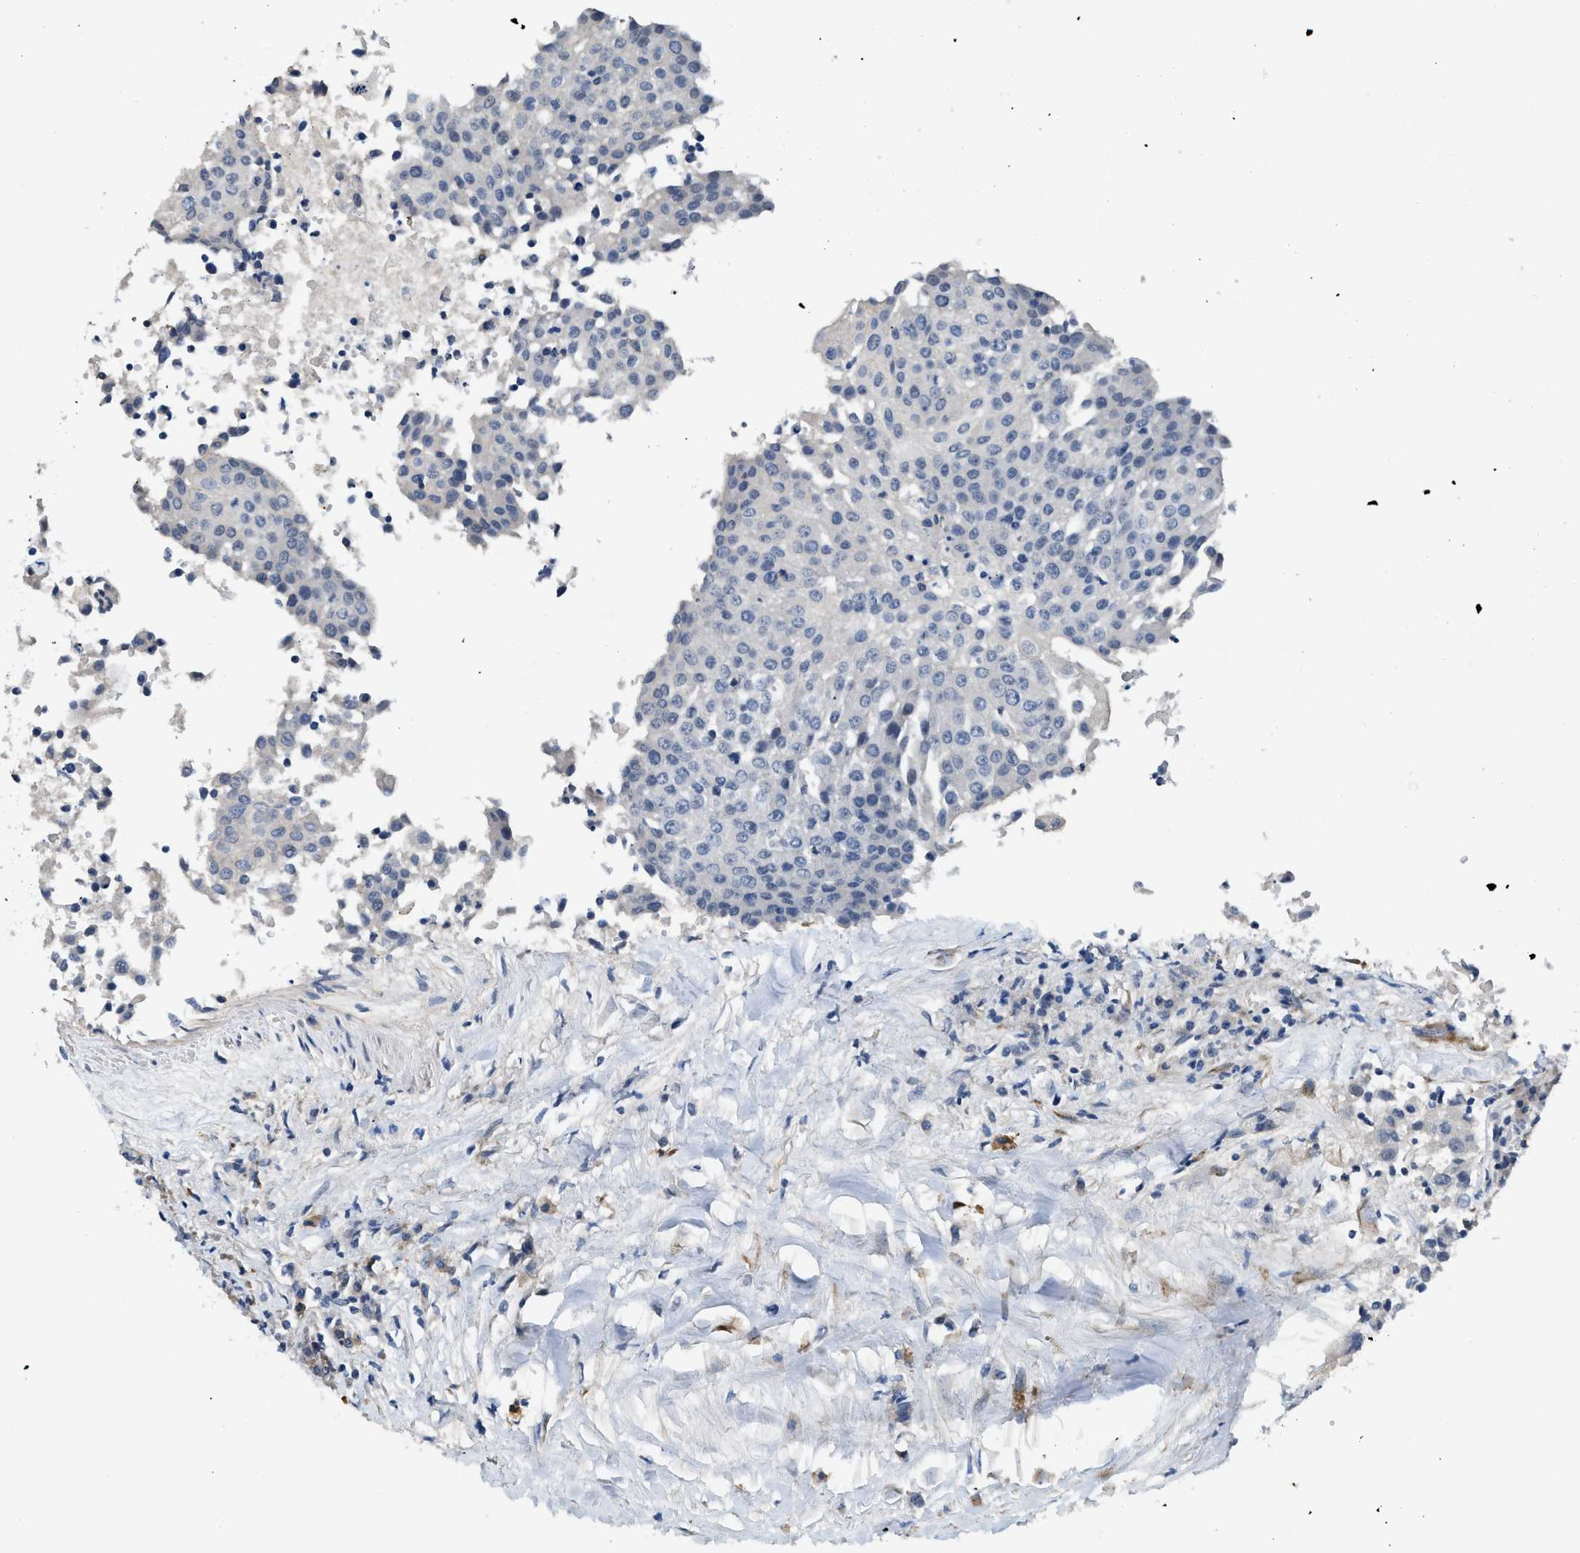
{"staining": {"intensity": "negative", "quantity": "none", "location": "none"}, "tissue": "urothelial cancer", "cell_type": "Tumor cells", "image_type": "cancer", "snomed": [{"axis": "morphology", "description": "Urothelial carcinoma, High grade"}, {"axis": "topography", "description": "Urinary bladder"}], "caption": "An image of human urothelial cancer is negative for staining in tumor cells.", "gene": "TMEM154", "patient": {"sex": "female", "age": 85}}